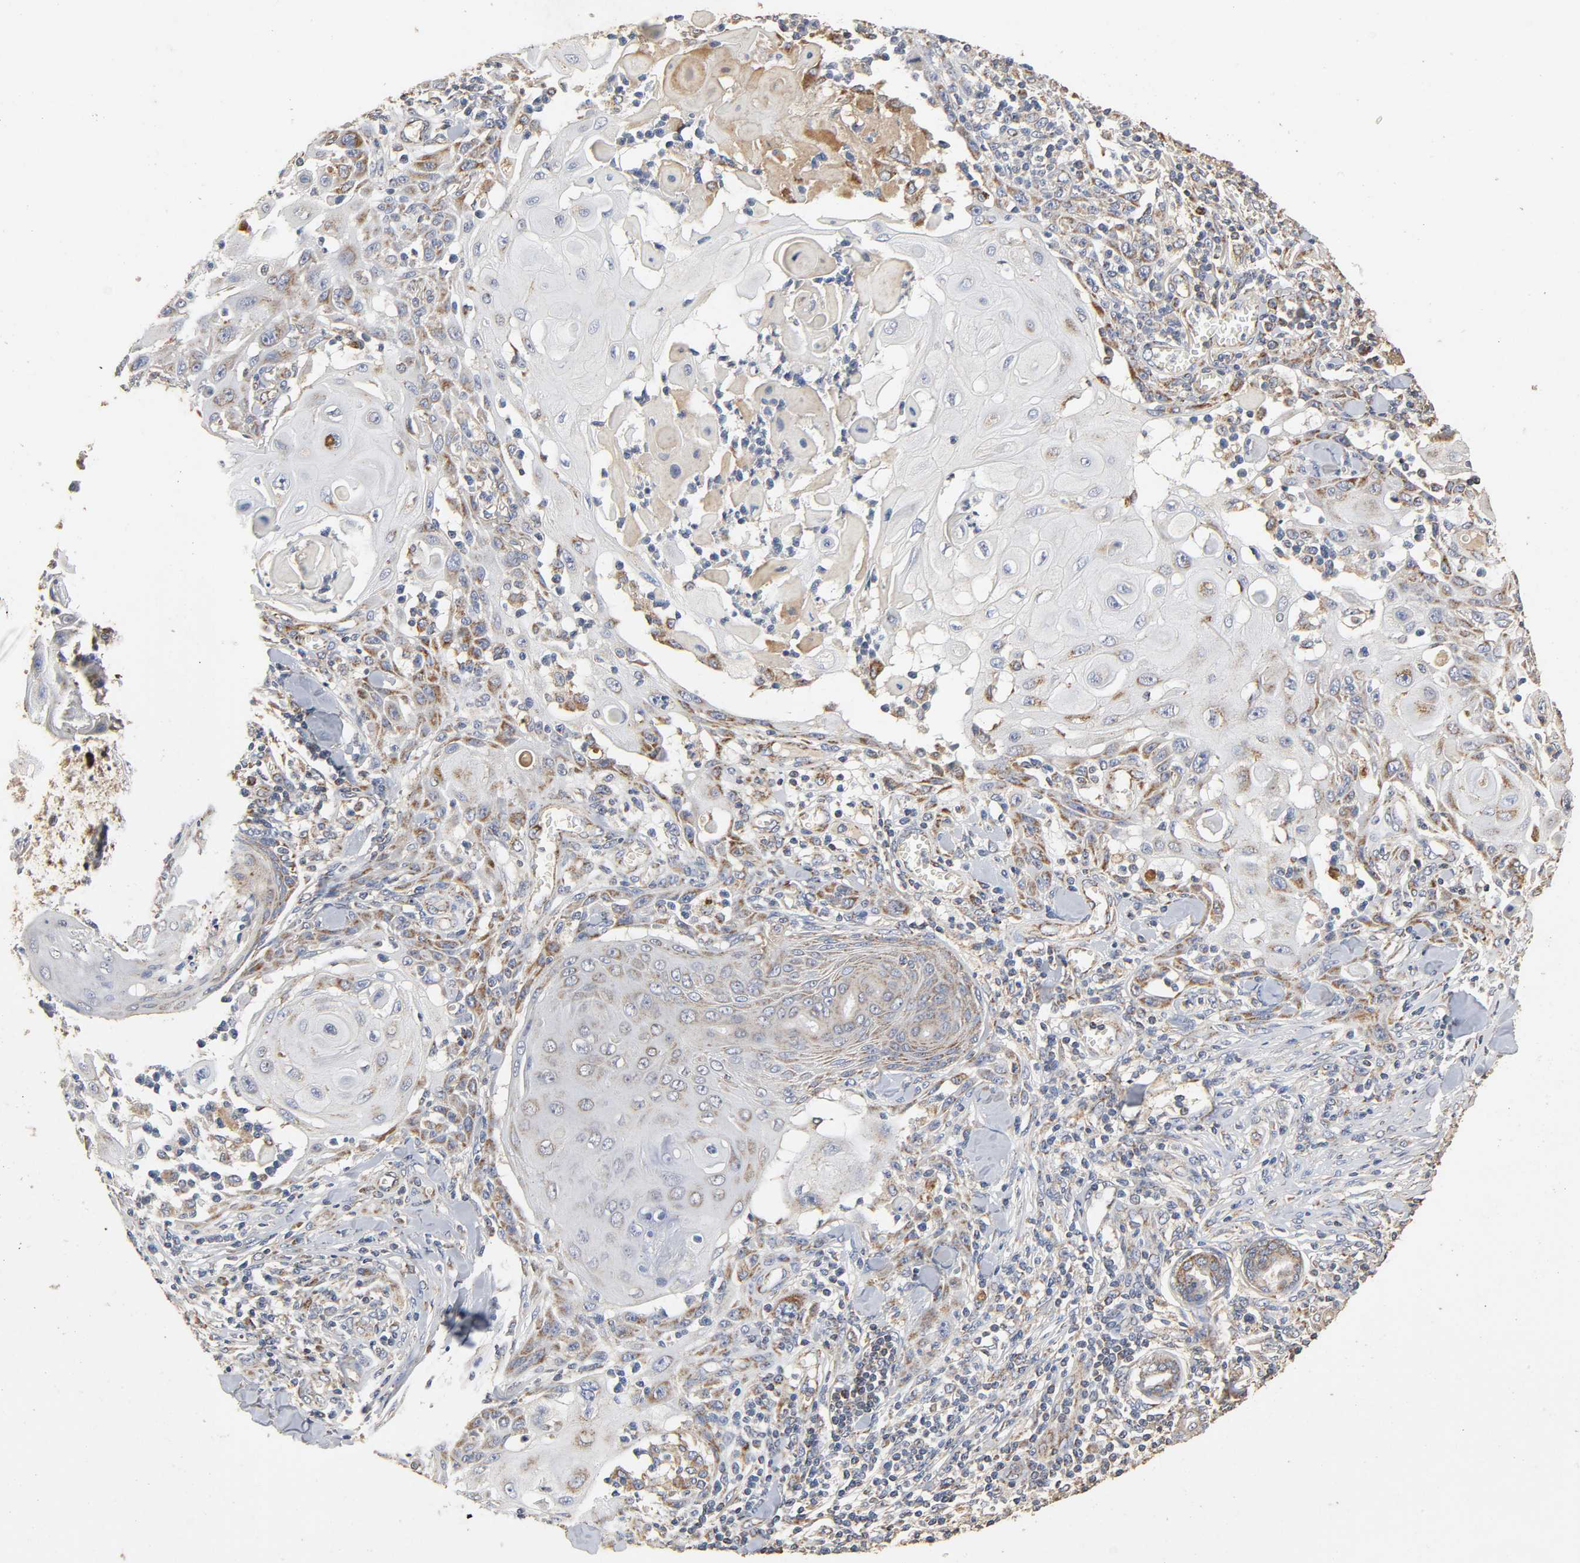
{"staining": {"intensity": "weak", "quantity": "25%-75%", "location": "cytoplasmic/membranous"}, "tissue": "skin cancer", "cell_type": "Tumor cells", "image_type": "cancer", "snomed": [{"axis": "morphology", "description": "Squamous cell carcinoma, NOS"}, {"axis": "topography", "description": "Skin"}], "caption": "Skin cancer (squamous cell carcinoma) stained with immunohistochemistry (IHC) demonstrates weak cytoplasmic/membranous staining in about 25%-75% of tumor cells. (brown staining indicates protein expression, while blue staining denotes nuclei).", "gene": "NDUFS3", "patient": {"sex": "male", "age": 24}}